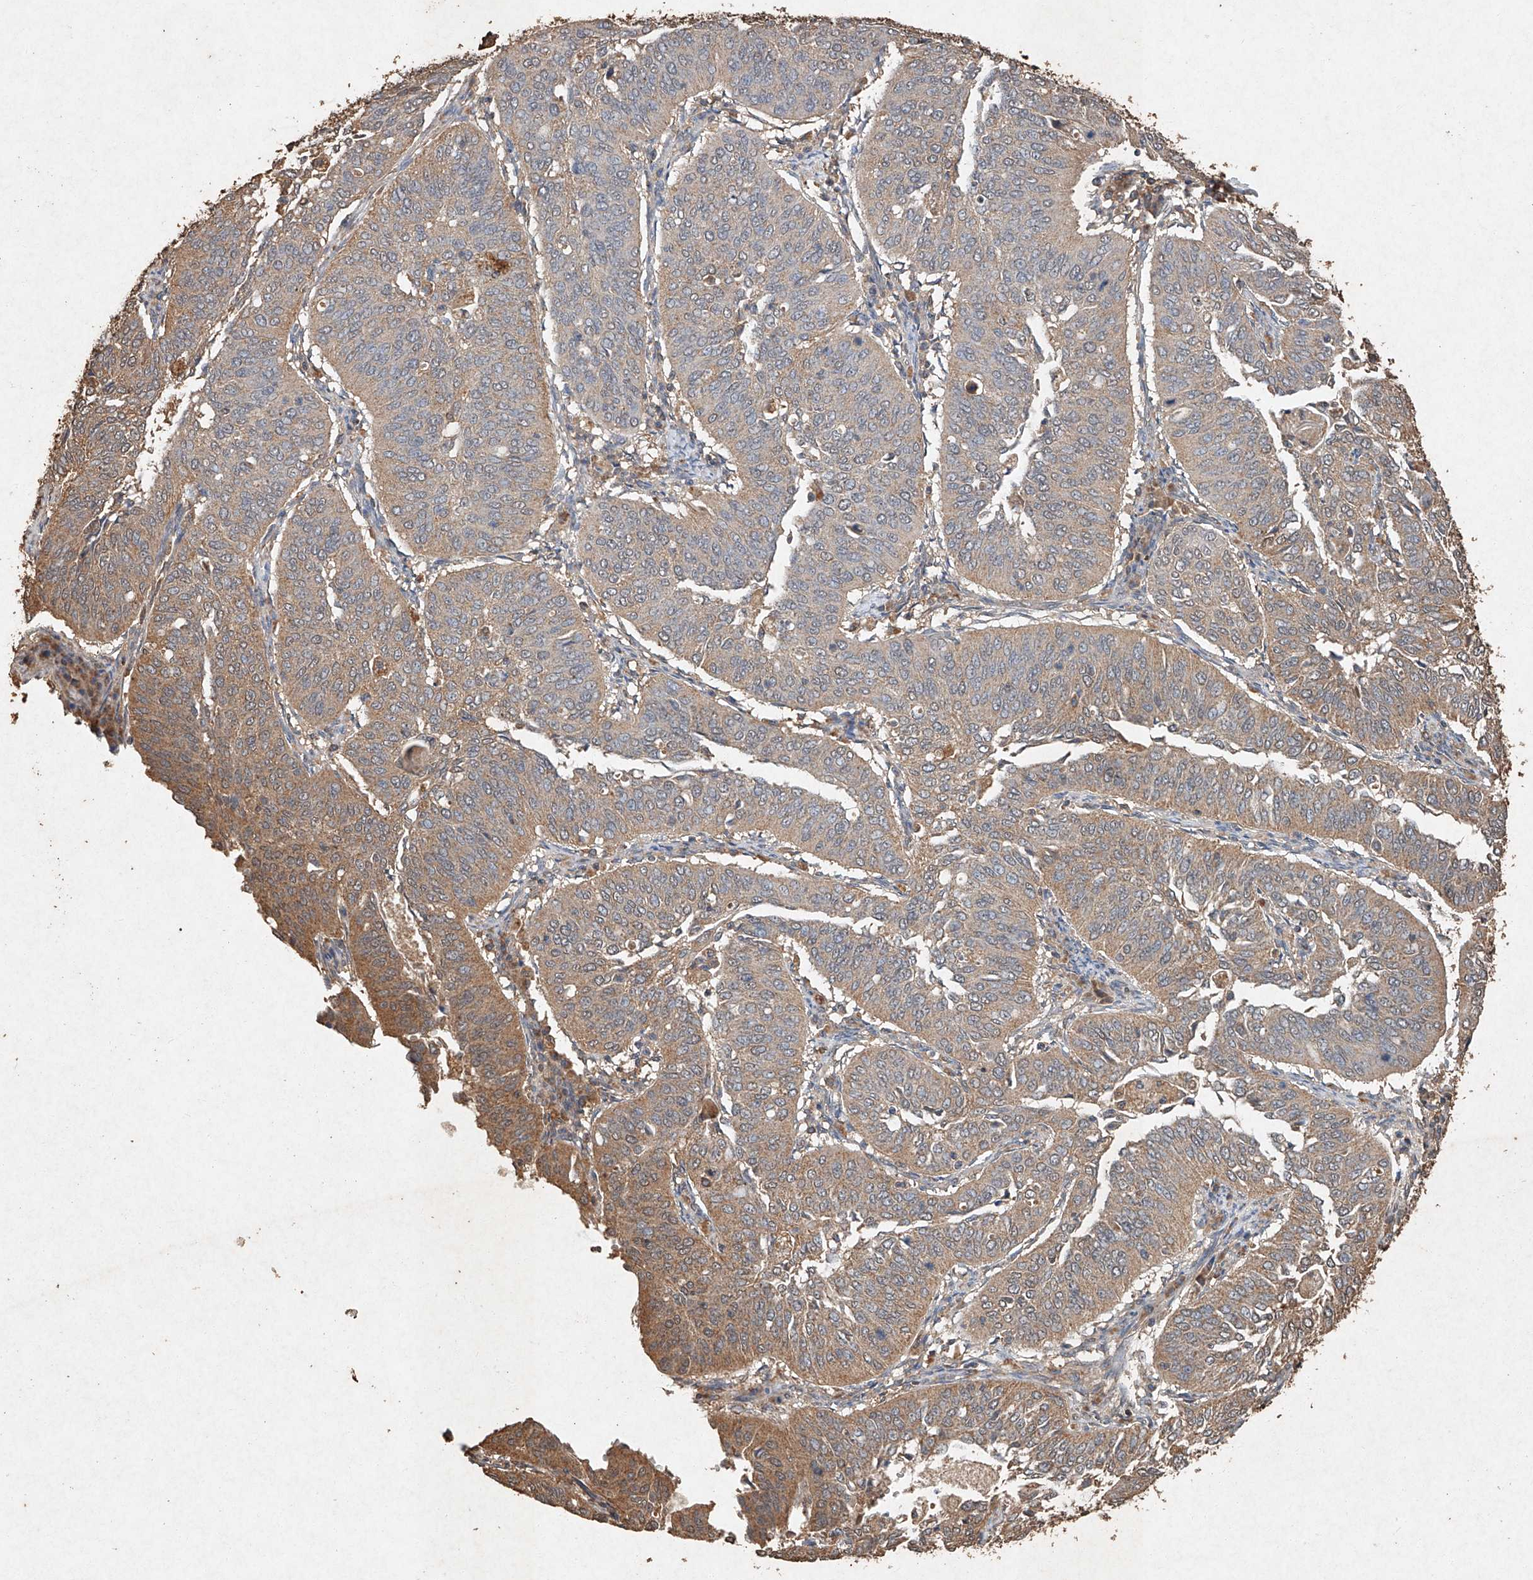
{"staining": {"intensity": "weak", "quantity": ">75%", "location": "cytoplasmic/membranous"}, "tissue": "cervical cancer", "cell_type": "Tumor cells", "image_type": "cancer", "snomed": [{"axis": "morphology", "description": "Normal tissue, NOS"}, {"axis": "morphology", "description": "Squamous cell carcinoma, NOS"}, {"axis": "topography", "description": "Cervix"}], "caption": "The immunohistochemical stain highlights weak cytoplasmic/membranous expression in tumor cells of cervical cancer (squamous cell carcinoma) tissue.", "gene": "STK3", "patient": {"sex": "female", "age": 39}}